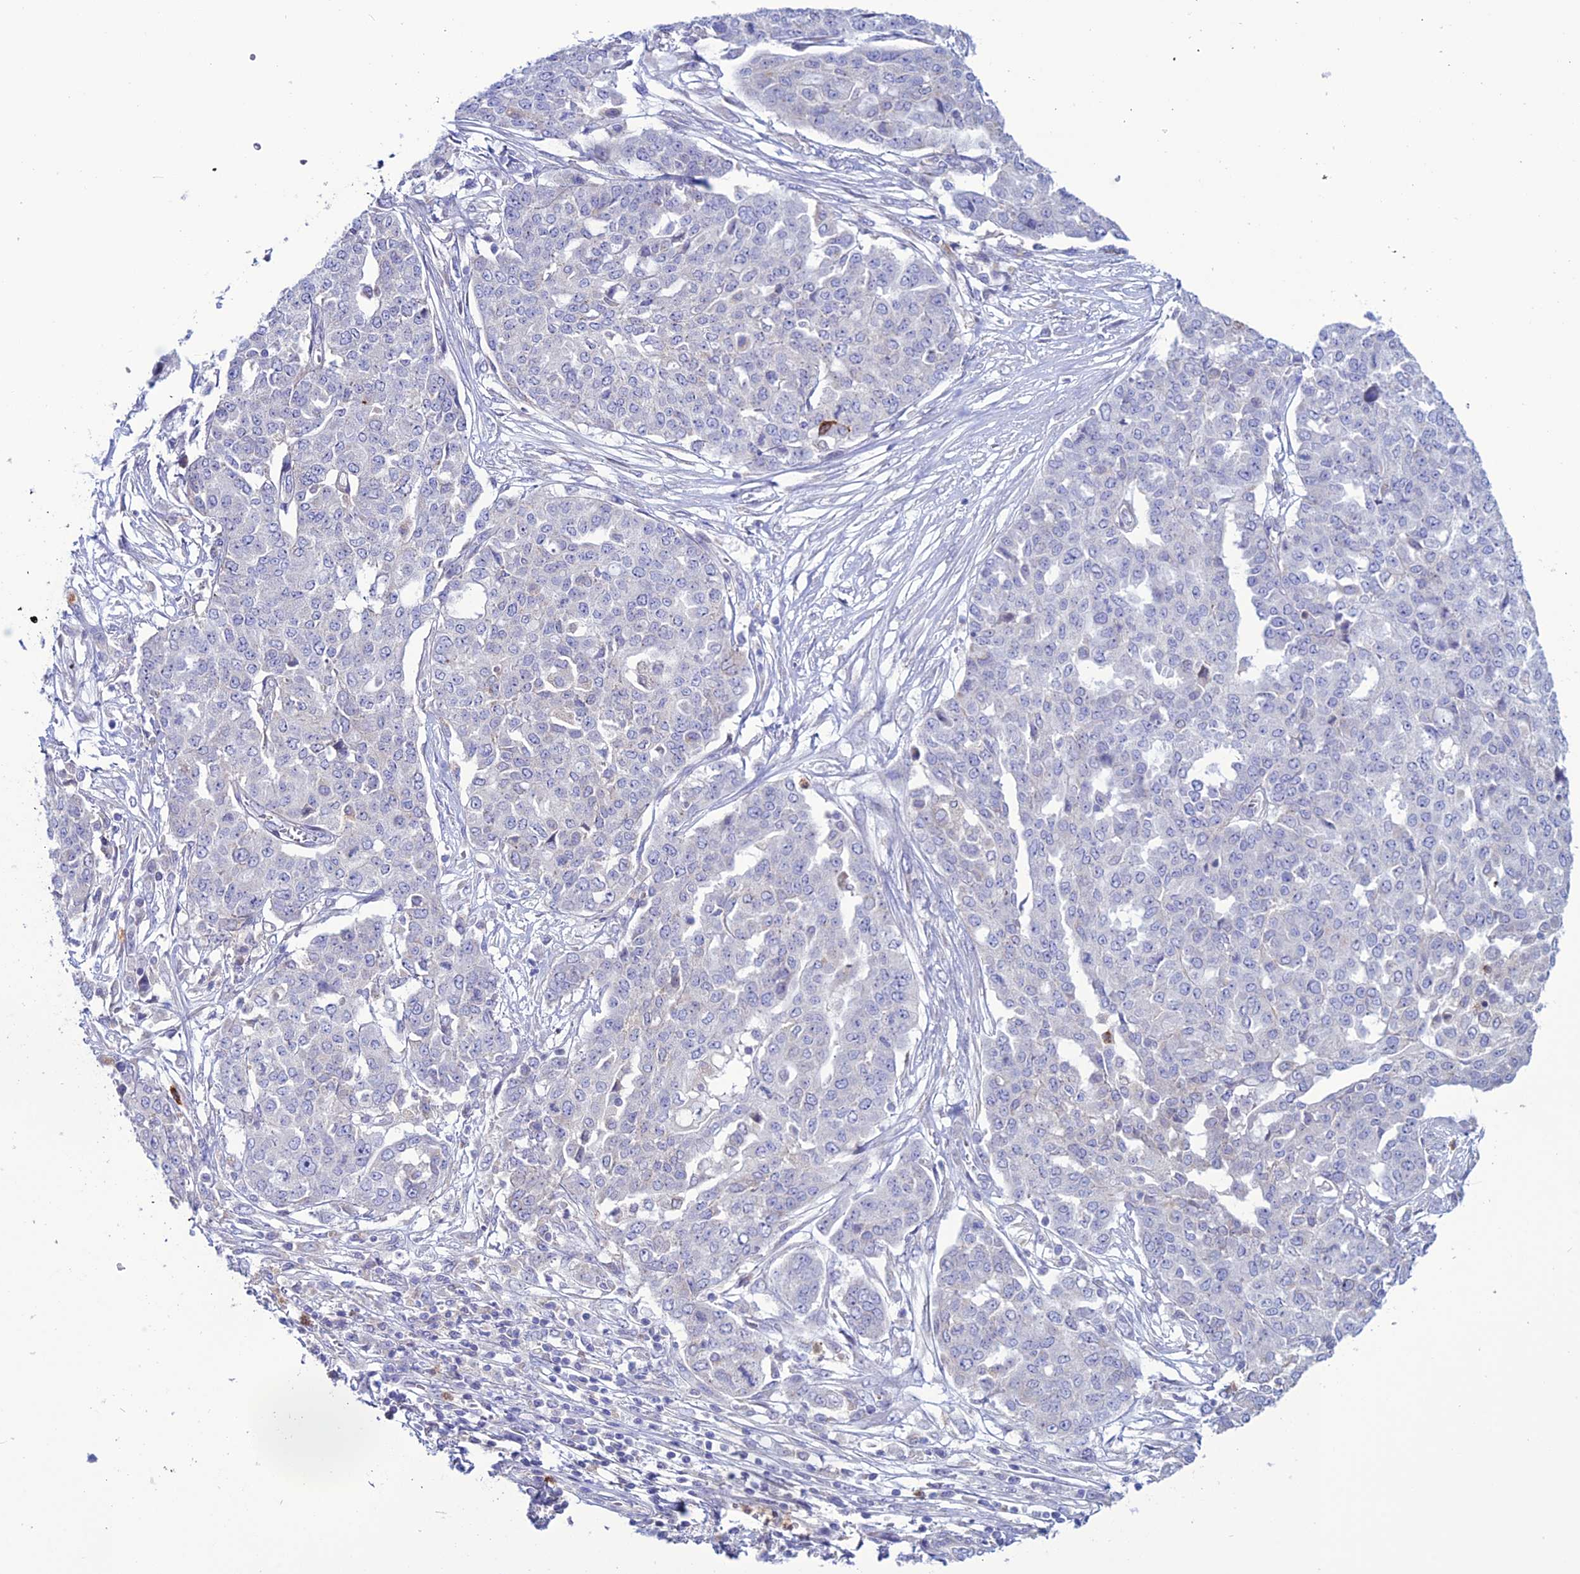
{"staining": {"intensity": "negative", "quantity": "none", "location": "none"}, "tissue": "ovarian cancer", "cell_type": "Tumor cells", "image_type": "cancer", "snomed": [{"axis": "morphology", "description": "Cystadenocarcinoma, serous, NOS"}, {"axis": "topography", "description": "Soft tissue"}, {"axis": "topography", "description": "Ovary"}], "caption": "High power microscopy photomicrograph of an immunohistochemistry photomicrograph of serous cystadenocarcinoma (ovarian), revealing no significant staining in tumor cells. (DAB (3,3'-diaminobenzidine) immunohistochemistry (IHC), high magnification).", "gene": "CLCN7", "patient": {"sex": "female", "age": 57}}